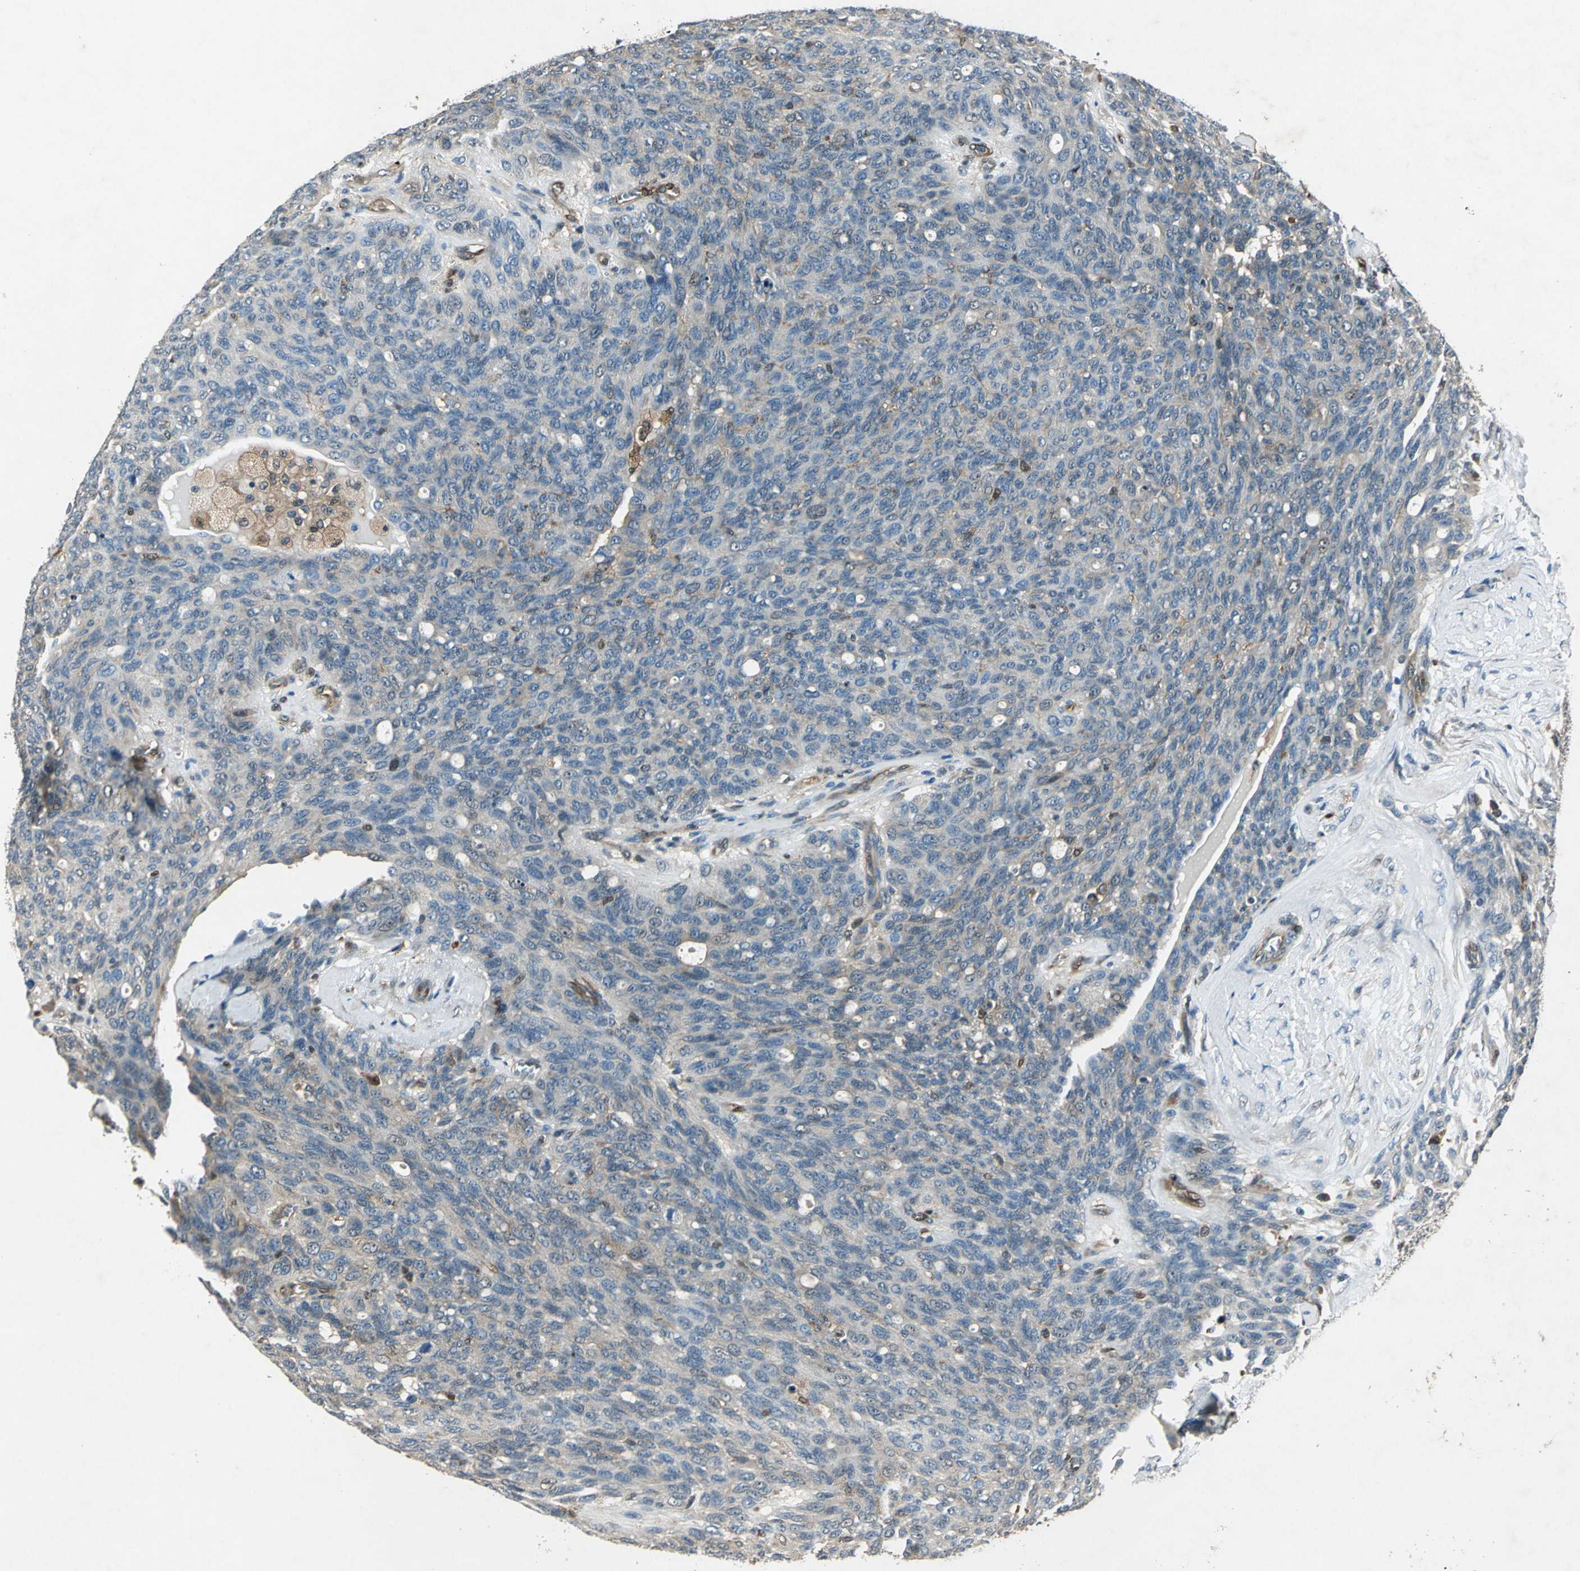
{"staining": {"intensity": "weak", "quantity": ">75%", "location": "cytoplasmic/membranous"}, "tissue": "ovarian cancer", "cell_type": "Tumor cells", "image_type": "cancer", "snomed": [{"axis": "morphology", "description": "Carcinoma, endometroid"}, {"axis": "topography", "description": "Ovary"}], "caption": "Protein staining of ovarian cancer (endometroid carcinoma) tissue demonstrates weak cytoplasmic/membranous staining in approximately >75% of tumor cells.", "gene": "RRM2B", "patient": {"sex": "female", "age": 60}}